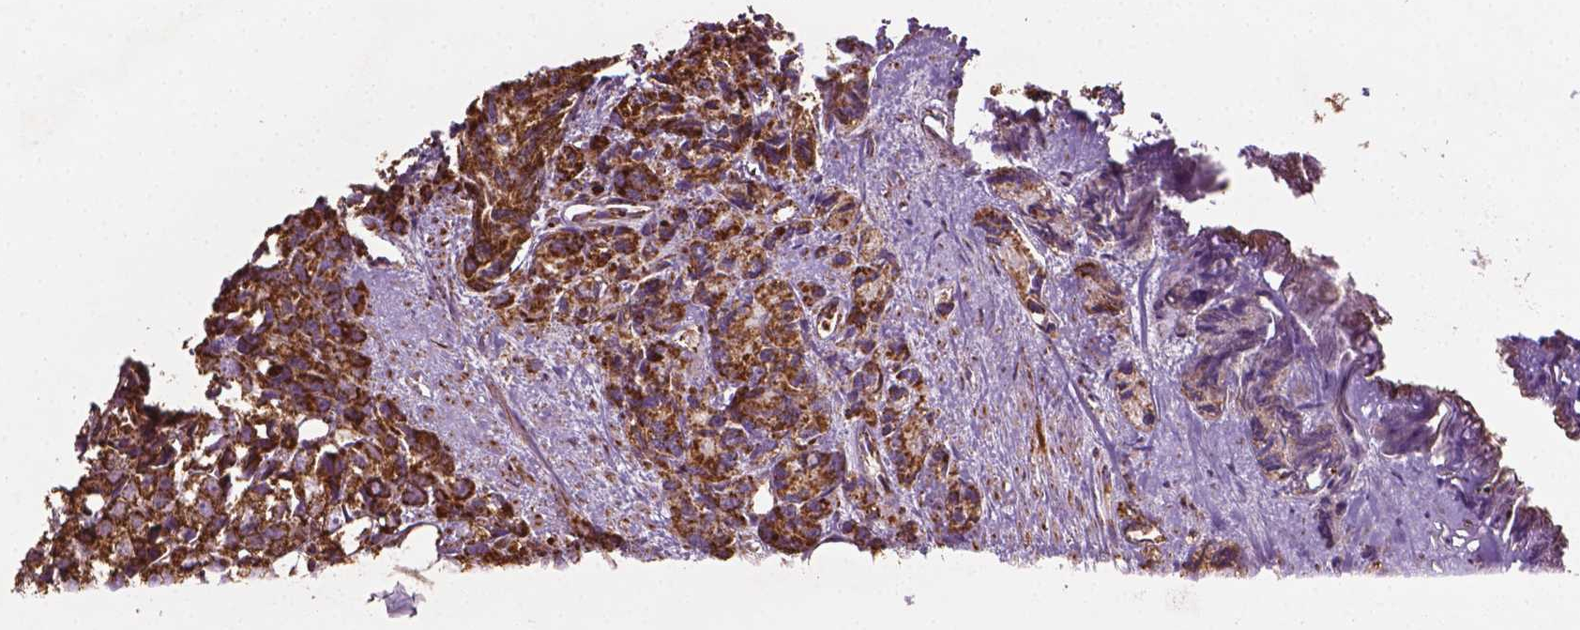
{"staining": {"intensity": "moderate", "quantity": ">75%", "location": "cytoplasmic/membranous"}, "tissue": "prostate cancer", "cell_type": "Tumor cells", "image_type": "cancer", "snomed": [{"axis": "morphology", "description": "Adenocarcinoma, High grade"}, {"axis": "topography", "description": "Prostate"}], "caption": "DAB immunohistochemical staining of prostate high-grade adenocarcinoma displays moderate cytoplasmic/membranous protein expression in approximately >75% of tumor cells. (brown staining indicates protein expression, while blue staining denotes nuclei).", "gene": "HS3ST3A1", "patient": {"sex": "male", "age": 77}}